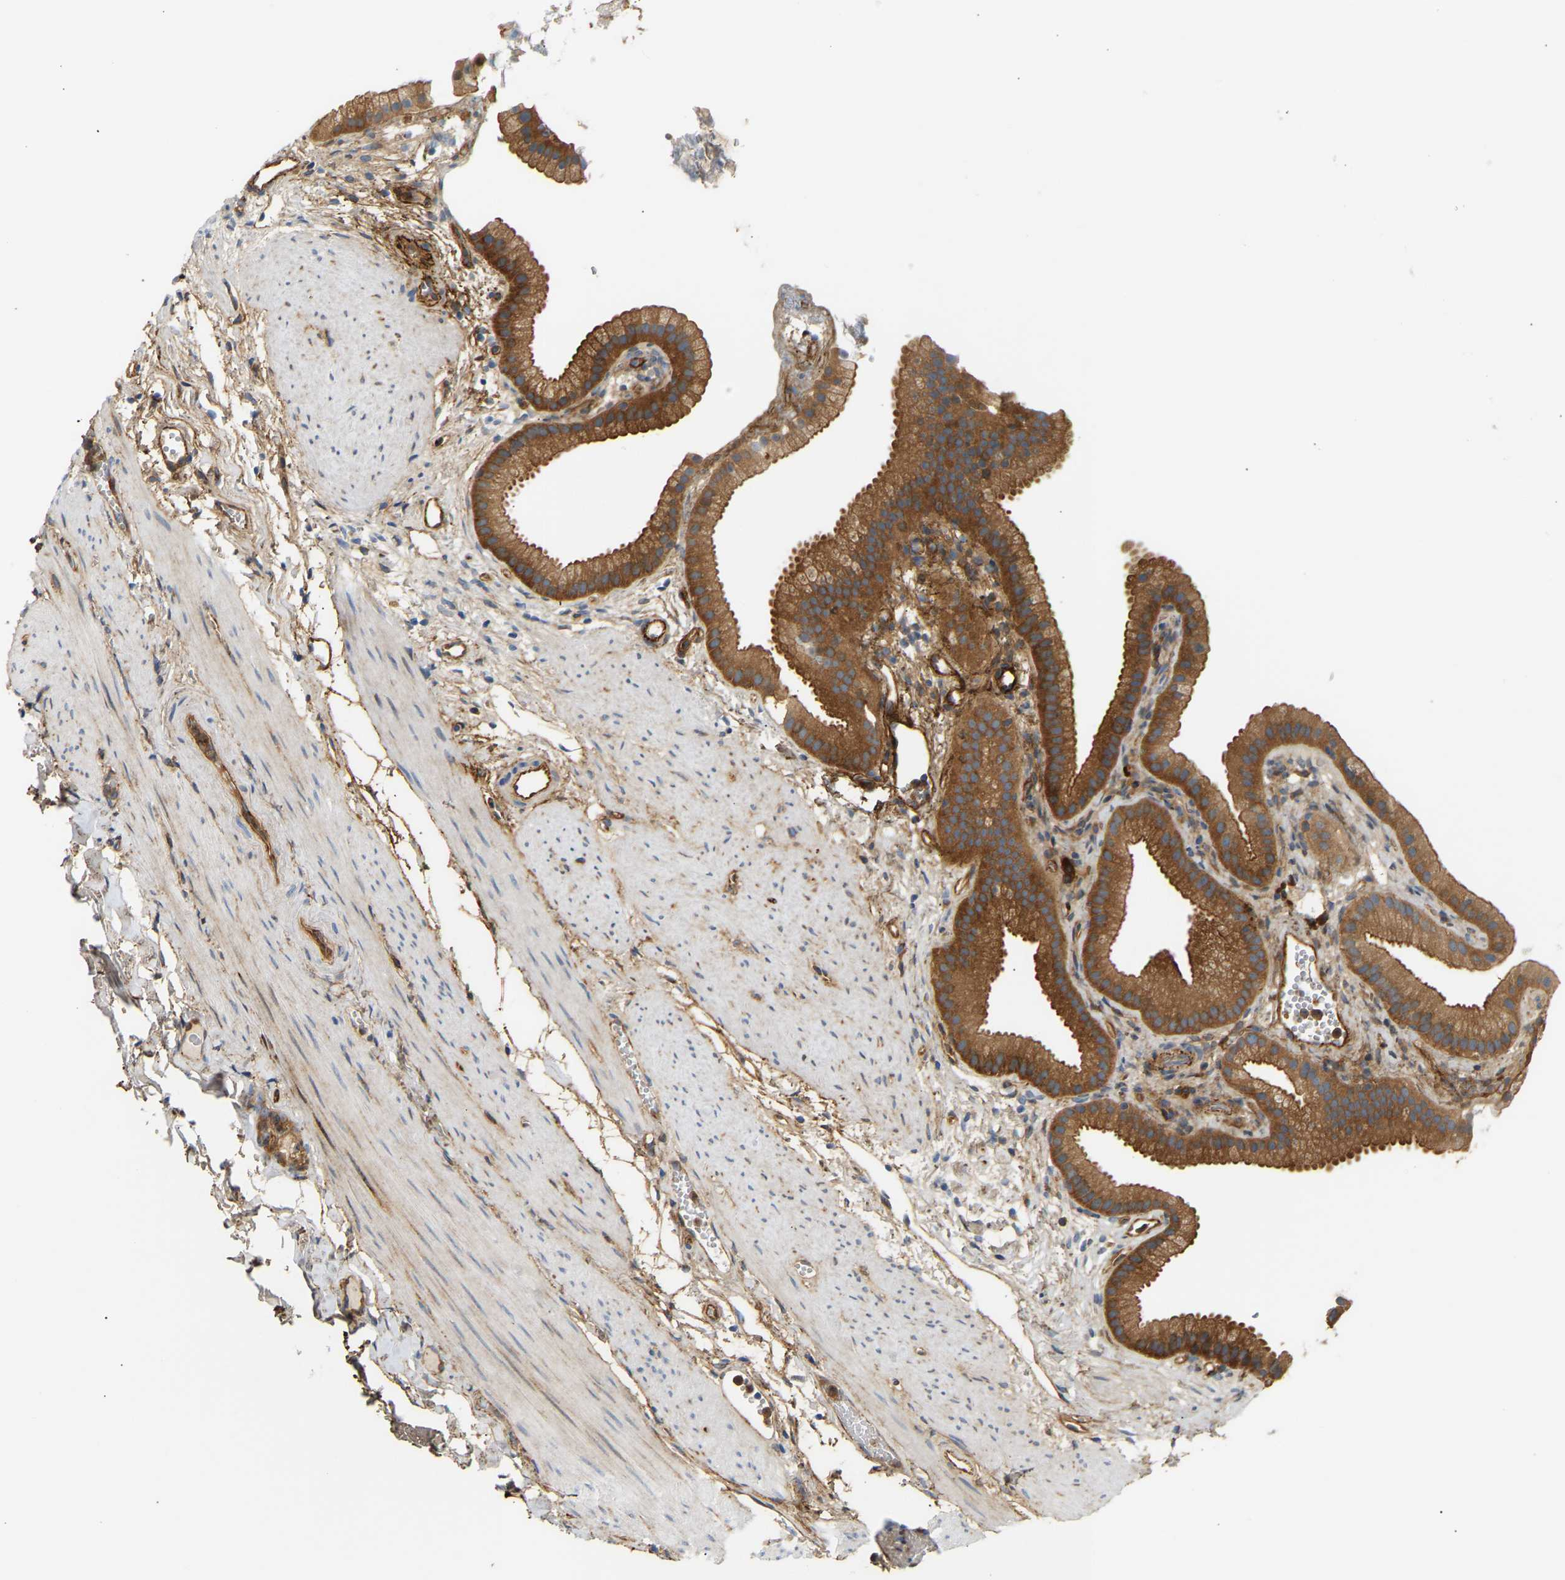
{"staining": {"intensity": "strong", "quantity": ">75%", "location": "cytoplasmic/membranous"}, "tissue": "gallbladder", "cell_type": "Glandular cells", "image_type": "normal", "snomed": [{"axis": "morphology", "description": "Normal tissue, NOS"}, {"axis": "topography", "description": "Gallbladder"}], "caption": "A brown stain shows strong cytoplasmic/membranous staining of a protein in glandular cells of normal gallbladder.", "gene": "PLCG2", "patient": {"sex": "female", "age": 64}}